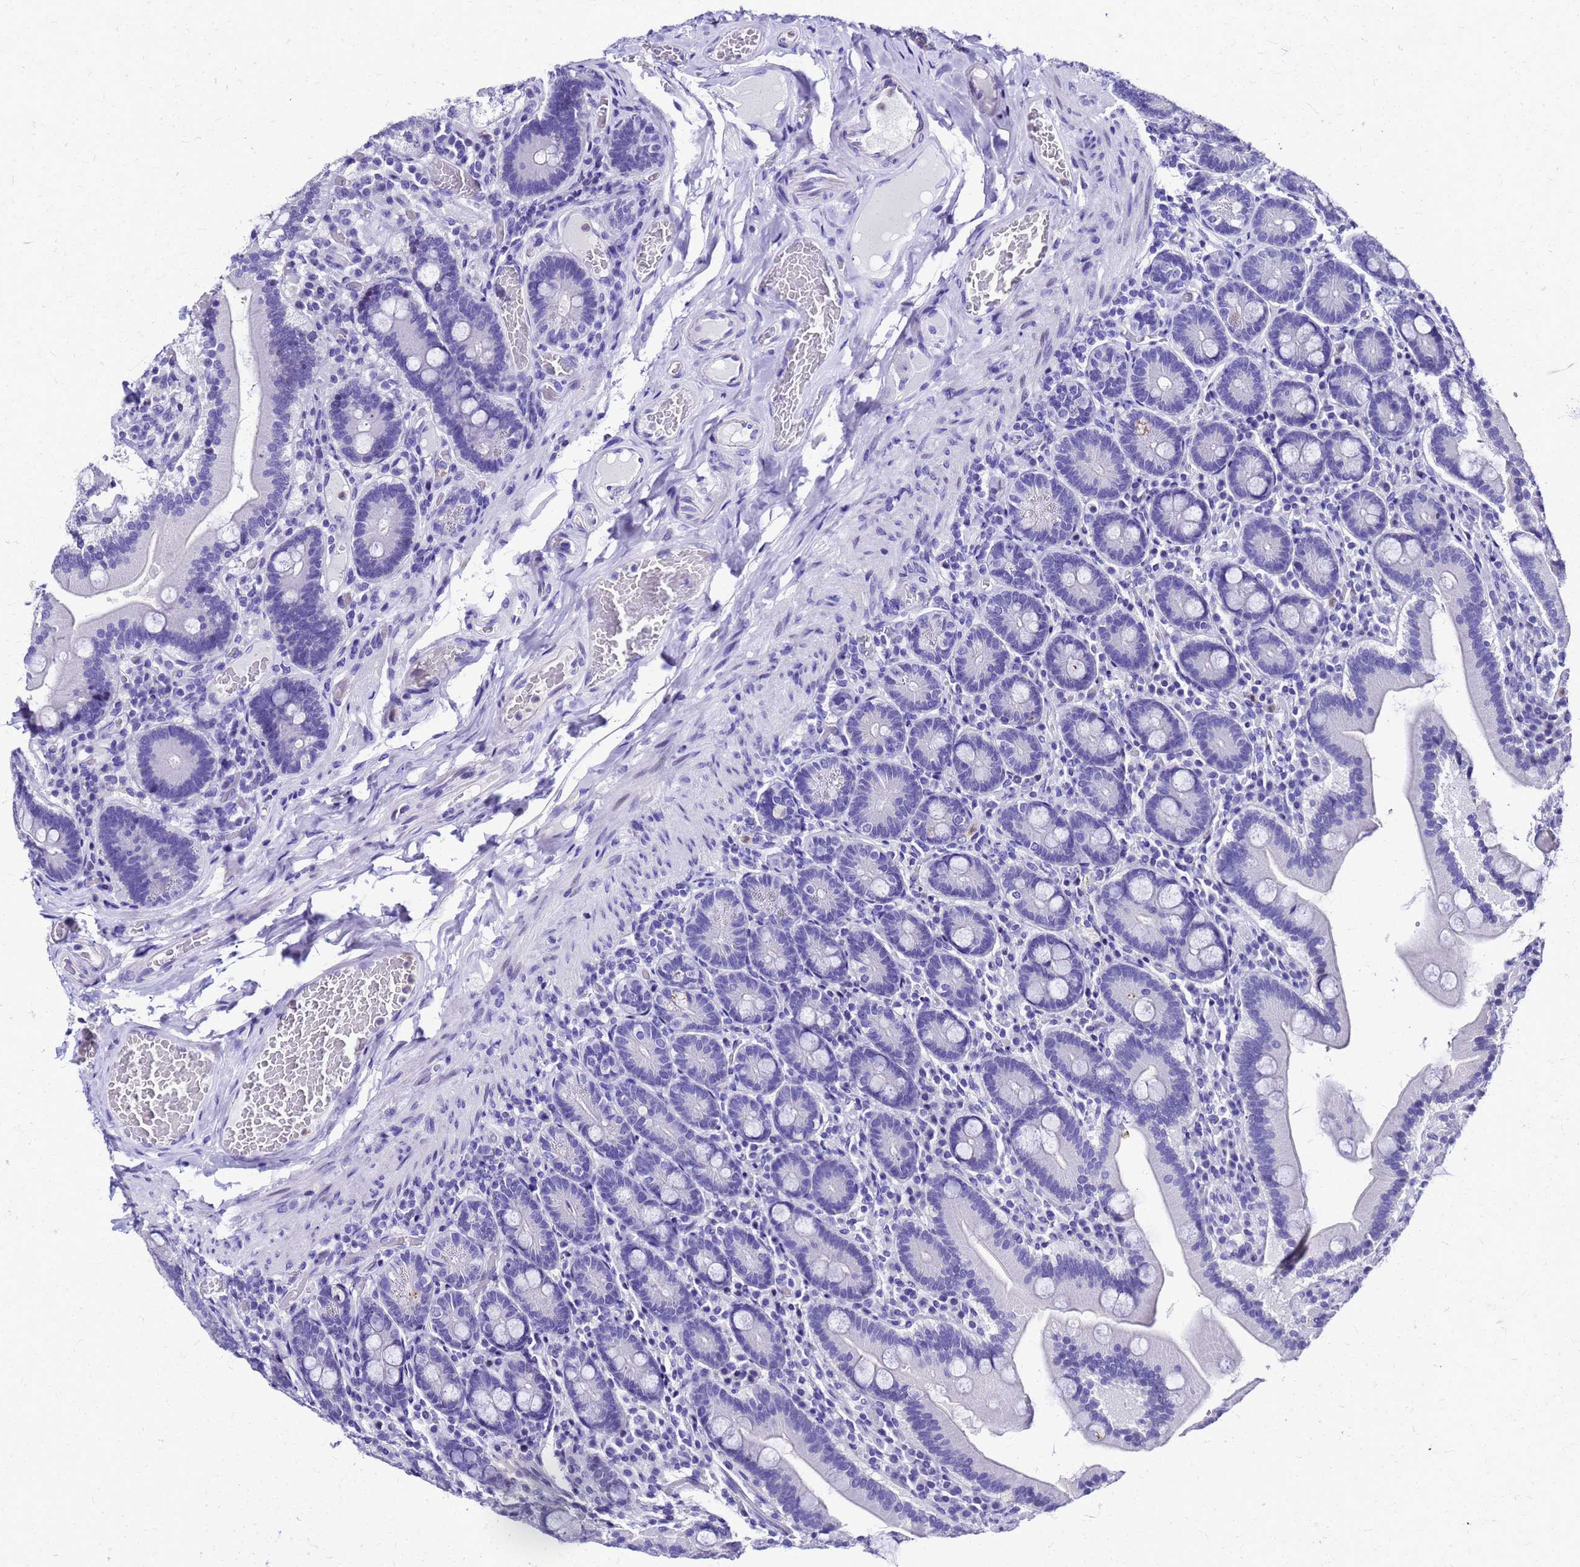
{"staining": {"intensity": "negative", "quantity": "none", "location": "none"}, "tissue": "duodenum", "cell_type": "Glandular cells", "image_type": "normal", "snomed": [{"axis": "morphology", "description": "Normal tissue, NOS"}, {"axis": "topography", "description": "Duodenum"}], "caption": "The histopathology image displays no significant expression in glandular cells of duodenum.", "gene": "SMIM21", "patient": {"sex": "female", "age": 62}}